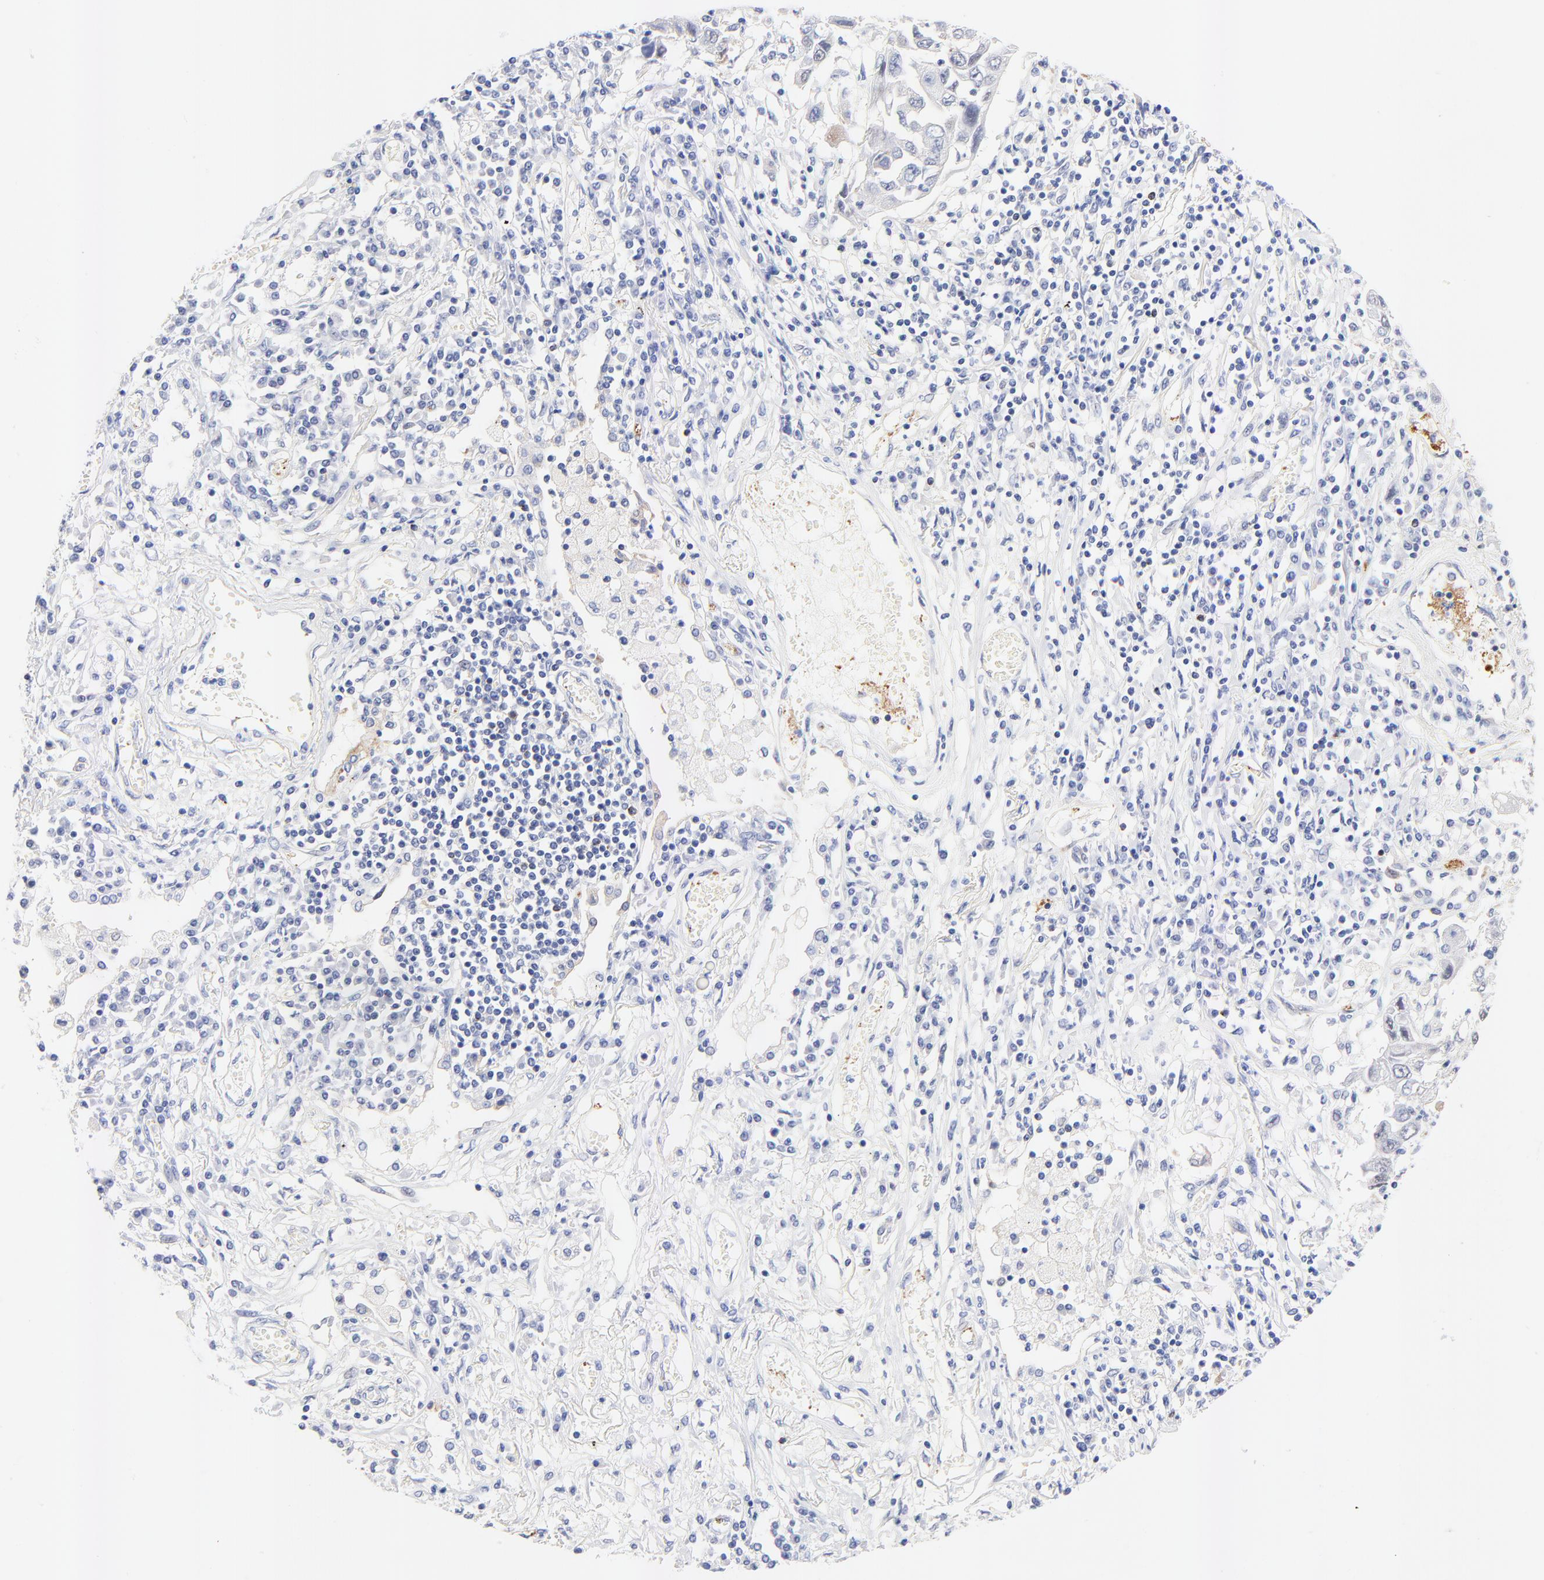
{"staining": {"intensity": "negative", "quantity": "none", "location": "none"}, "tissue": "lung cancer", "cell_type": "Tumor cells", "image_type": "cancer", "snomed": [{"axis": "morphology", "description": "Squamous cell carcinoma, NOS"}, {"axis": "topography", "description": "Lung"}], "caption": "Immunohistochemistry of lung squamous cell carcinoma exhibits no expression in tumor cells. (DAB (3,3'-diaminobenzidine) IHC with hematoxylin counter stain).", "gene": "FAM117B", "patient": {"sex": "male", "age": 71}}